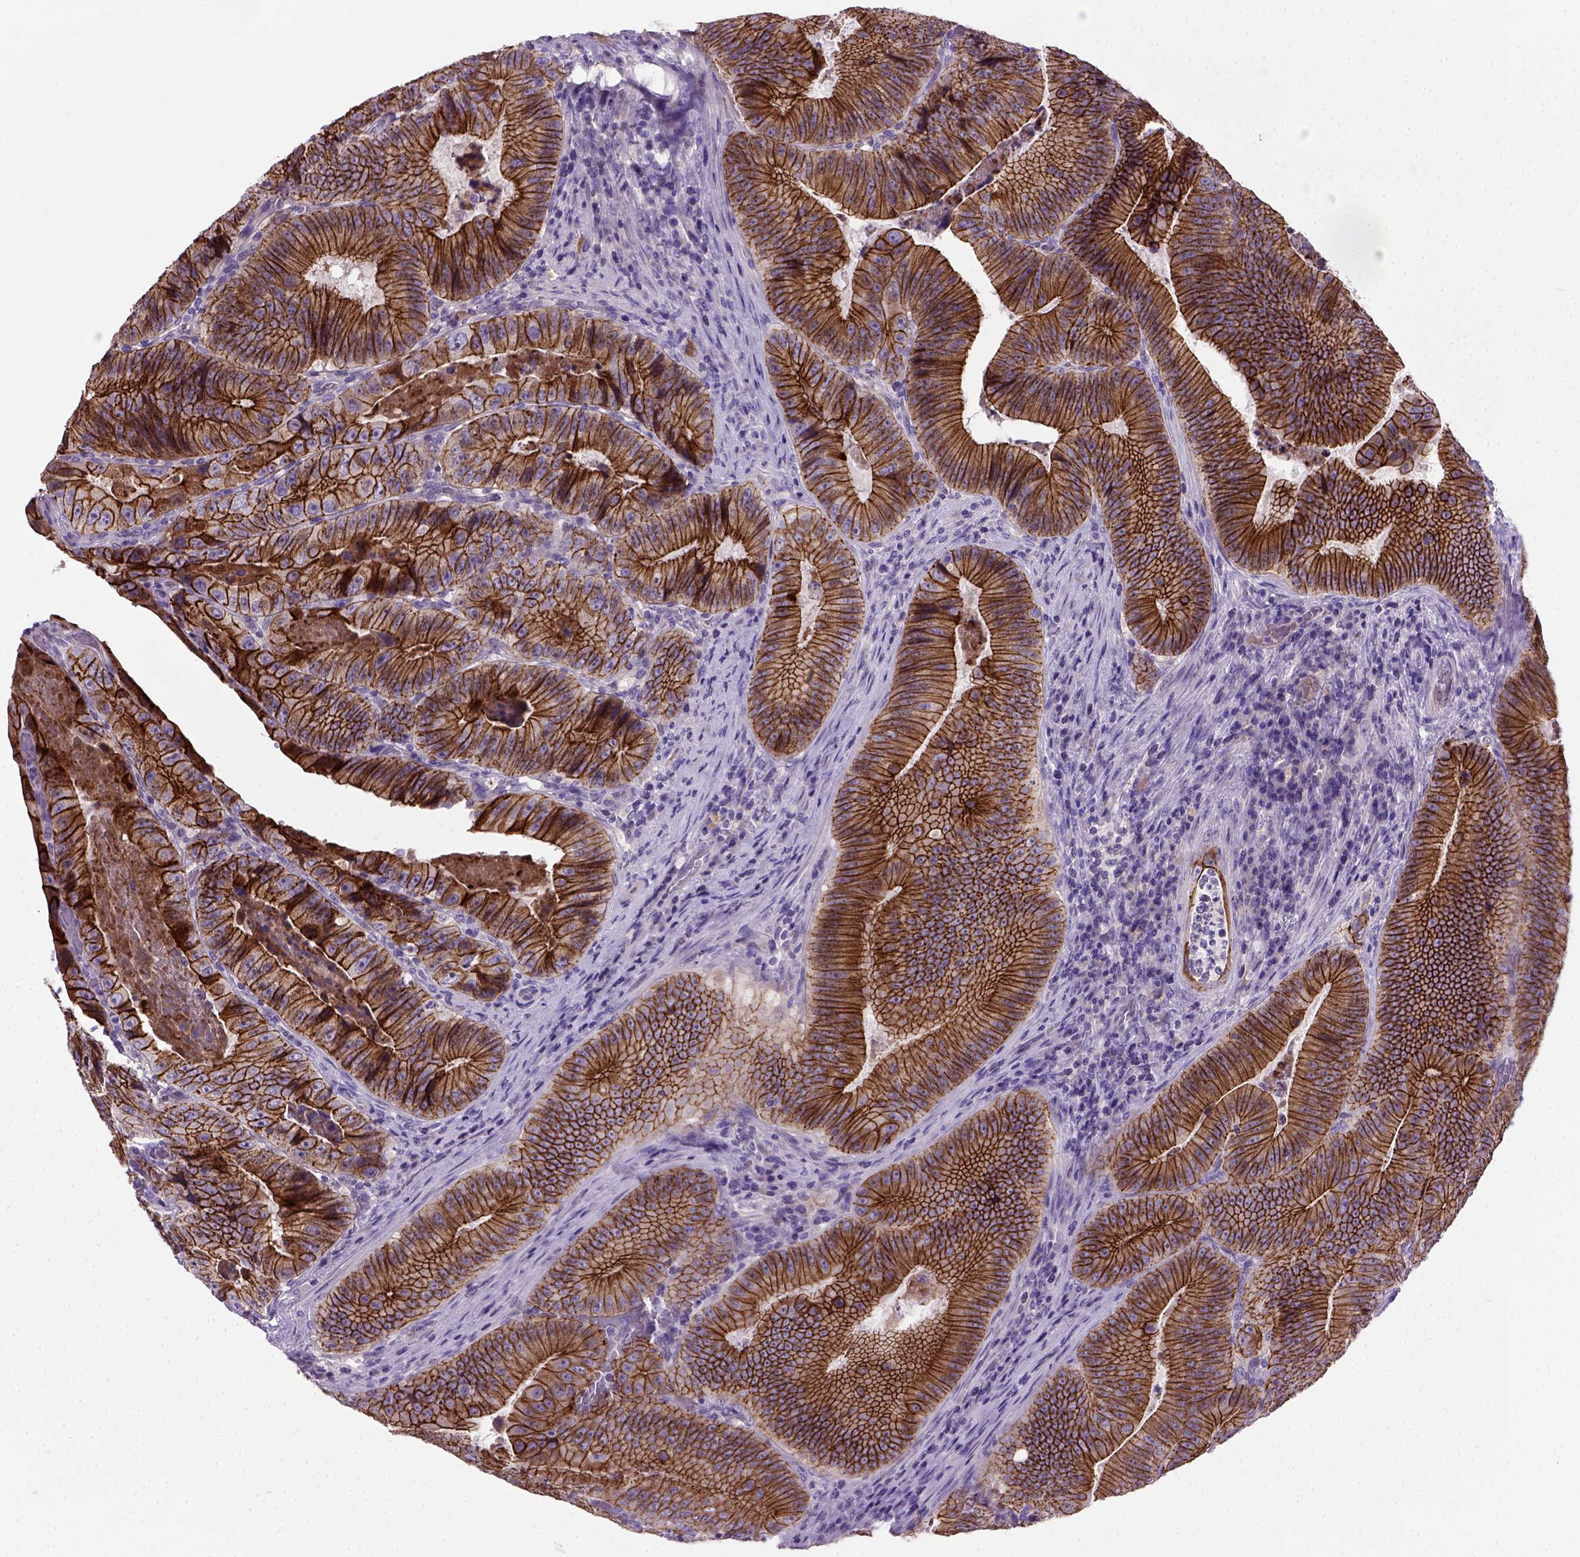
{"staining": {"intensity": "strong", "quantity": ">75%", "location": "cytoplasmic/membranous"}, "tissue": "colorectal cancer", "cell_type": "Tumor cells", "image_type": "cancer", "snomed": [{"axis": "morphology", "description": "Adenocarcinoma, NOS"}, {"axis": "topography", "description": "Colon"}], "caption": "Immunohistochemistry image of human adenocarcinoma (colorectal) stained for a protein (brown), which exhibits high levels of strong cytoplasmic/membranous positivity in about >75% of tumor cells.", "gene": "CDH1", "patient": {"sex": "female", "age": 86}}